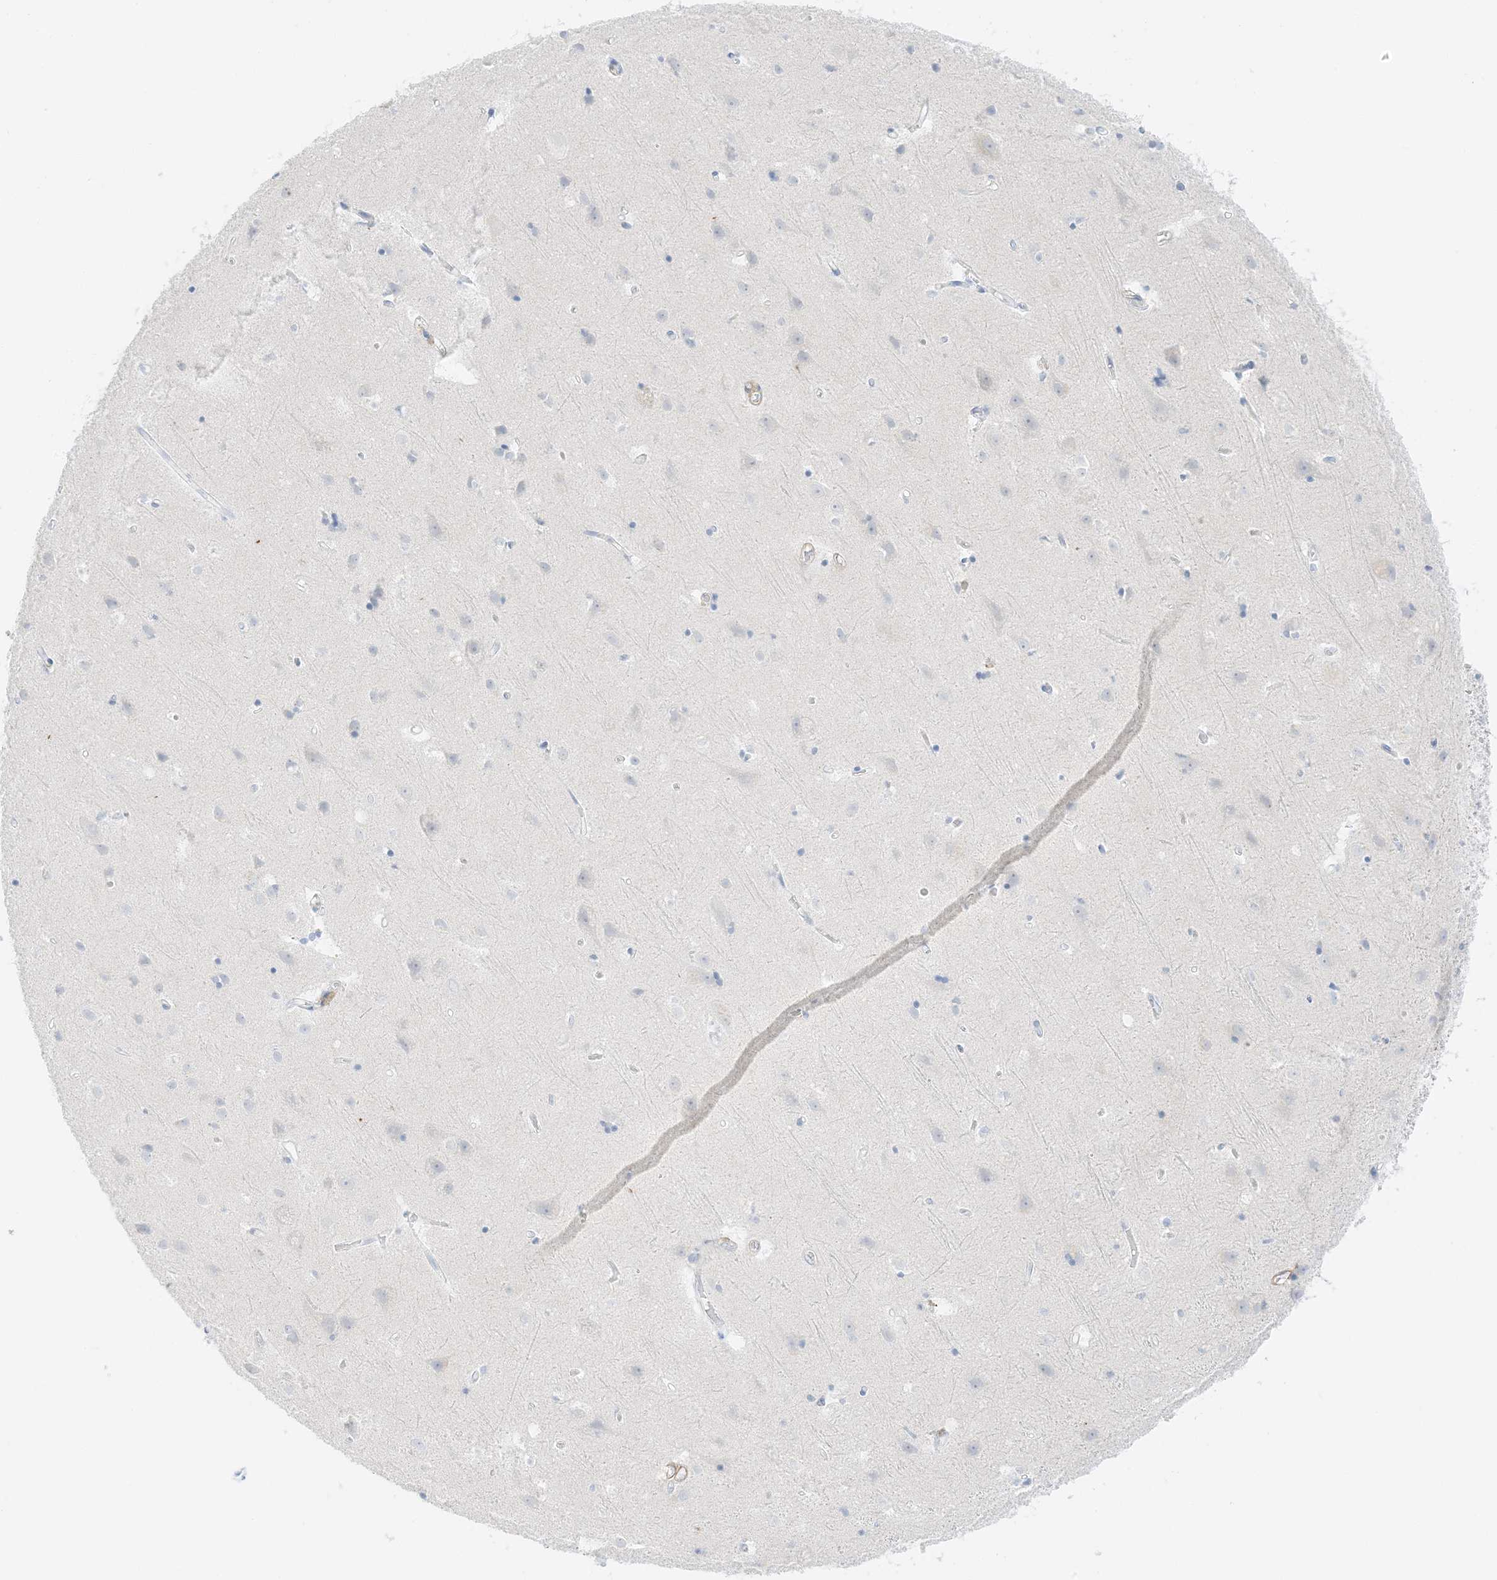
{"staining": {"intensity": "negative", "quantity": "none", "location": "none"}, "tissue": "cerebral cortex", "cell_type": "Endothelial cells", "image_type": "normal", "snomed": [{"axis": "morphology", "description": "Normal tissue, NOS"}, {"axis": "topography", "description": "Cerebral cortex"}], "caption": "Immunohistochemistry (IHC) of benign cerebral cortex shows no expression in endothelial cells. (Stains: DAB (3,3'-diaminobenzidine) immunohistochemistry (IHC) with hematoxylin counter stain, Microscopy: brightfield microscopy at high magnification).", "gene": "SLC22A13", "patient": {"sex": "male", "age": 54}}